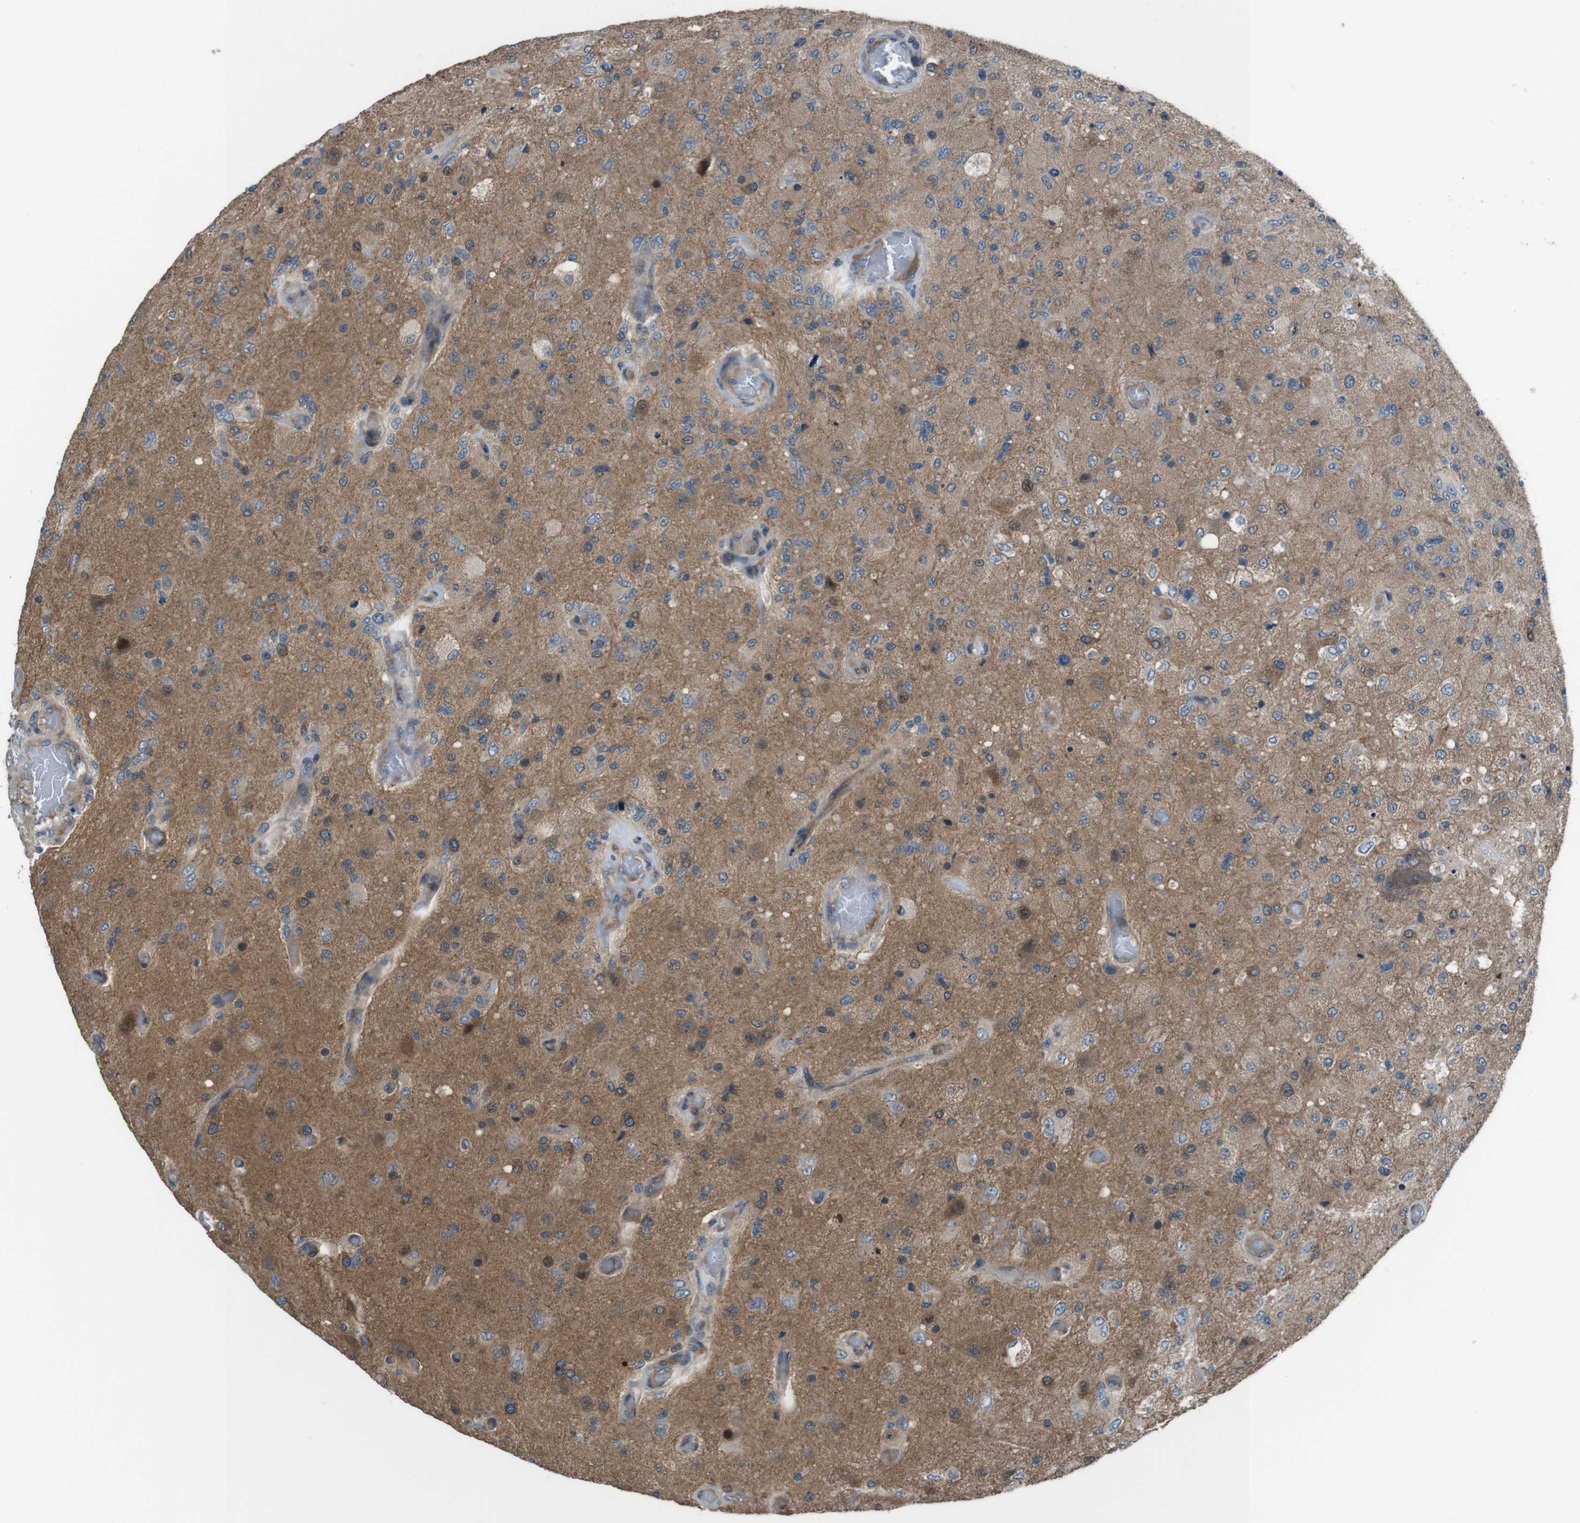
{"staining": {"intensity": "moderate", "quantity": "25%-75%", "location": "cytoplasmic/membranous,nuclear"}, "tissue": "glioma", "cell_type": "Tumor cells", "image_type": "cancer", "snomed": [{"axis": "morphology", "description": "Normal tissue, NOS"}, {"axis": "morphology", "description": "Glioma, malignant, High grade"}, {"axis": "topography", "description": "Cerebral cortex"}], "caption": "Brown immunohistochemical staining in human glioma shows moderate cytoplasmic/membranous and nuclear expression in about 25%-75% of tumor cells.", "gene": "SLC22A23", "patient": {"sex": "male", "age": 77}}